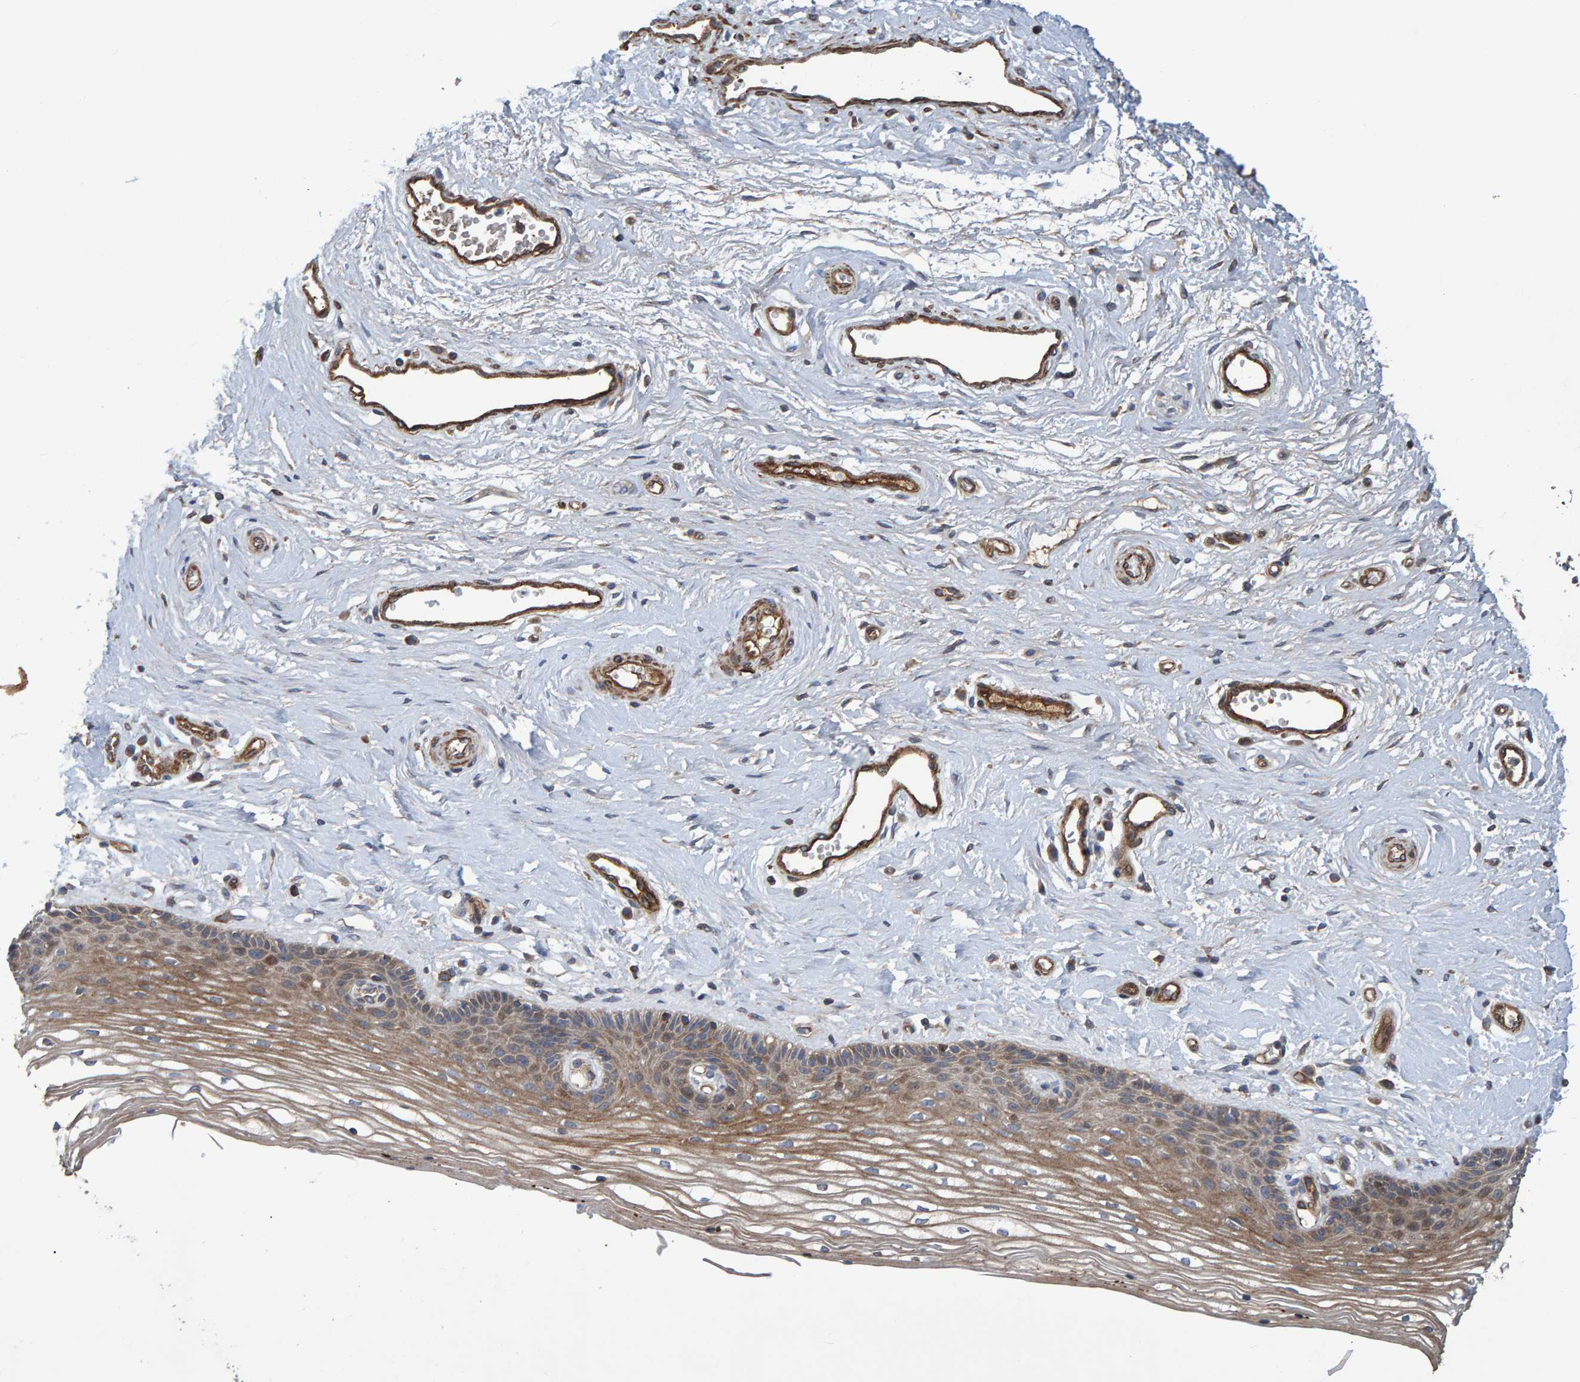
{"staining": {"intensity": "moderate", "quantity": "25%-75%", "location": "cytoplasmic/membranous"}, "tissue": "vagina", "cell_type": "Squamous epithelial cells", "image_type": "normal", "snomed": [{"axis": "morphology", "description": "Normal tissue, NOS"}, {"axis": "topography", "description": "Vagina"}], "caption": "Benign vagina was stained to show a protein in brown. There is medium levels of moderate cytoplasmic/membranous expression in approximately 25%-75% of squamous epithelial cells. The staining was performed using DAB to visualize the protein expression in brown, while the nuclei were stained in blue with hematoxylin (Magnification: 20x).", "gene": "SLIT2", "patient": {"sex": "female", "age": 46}}